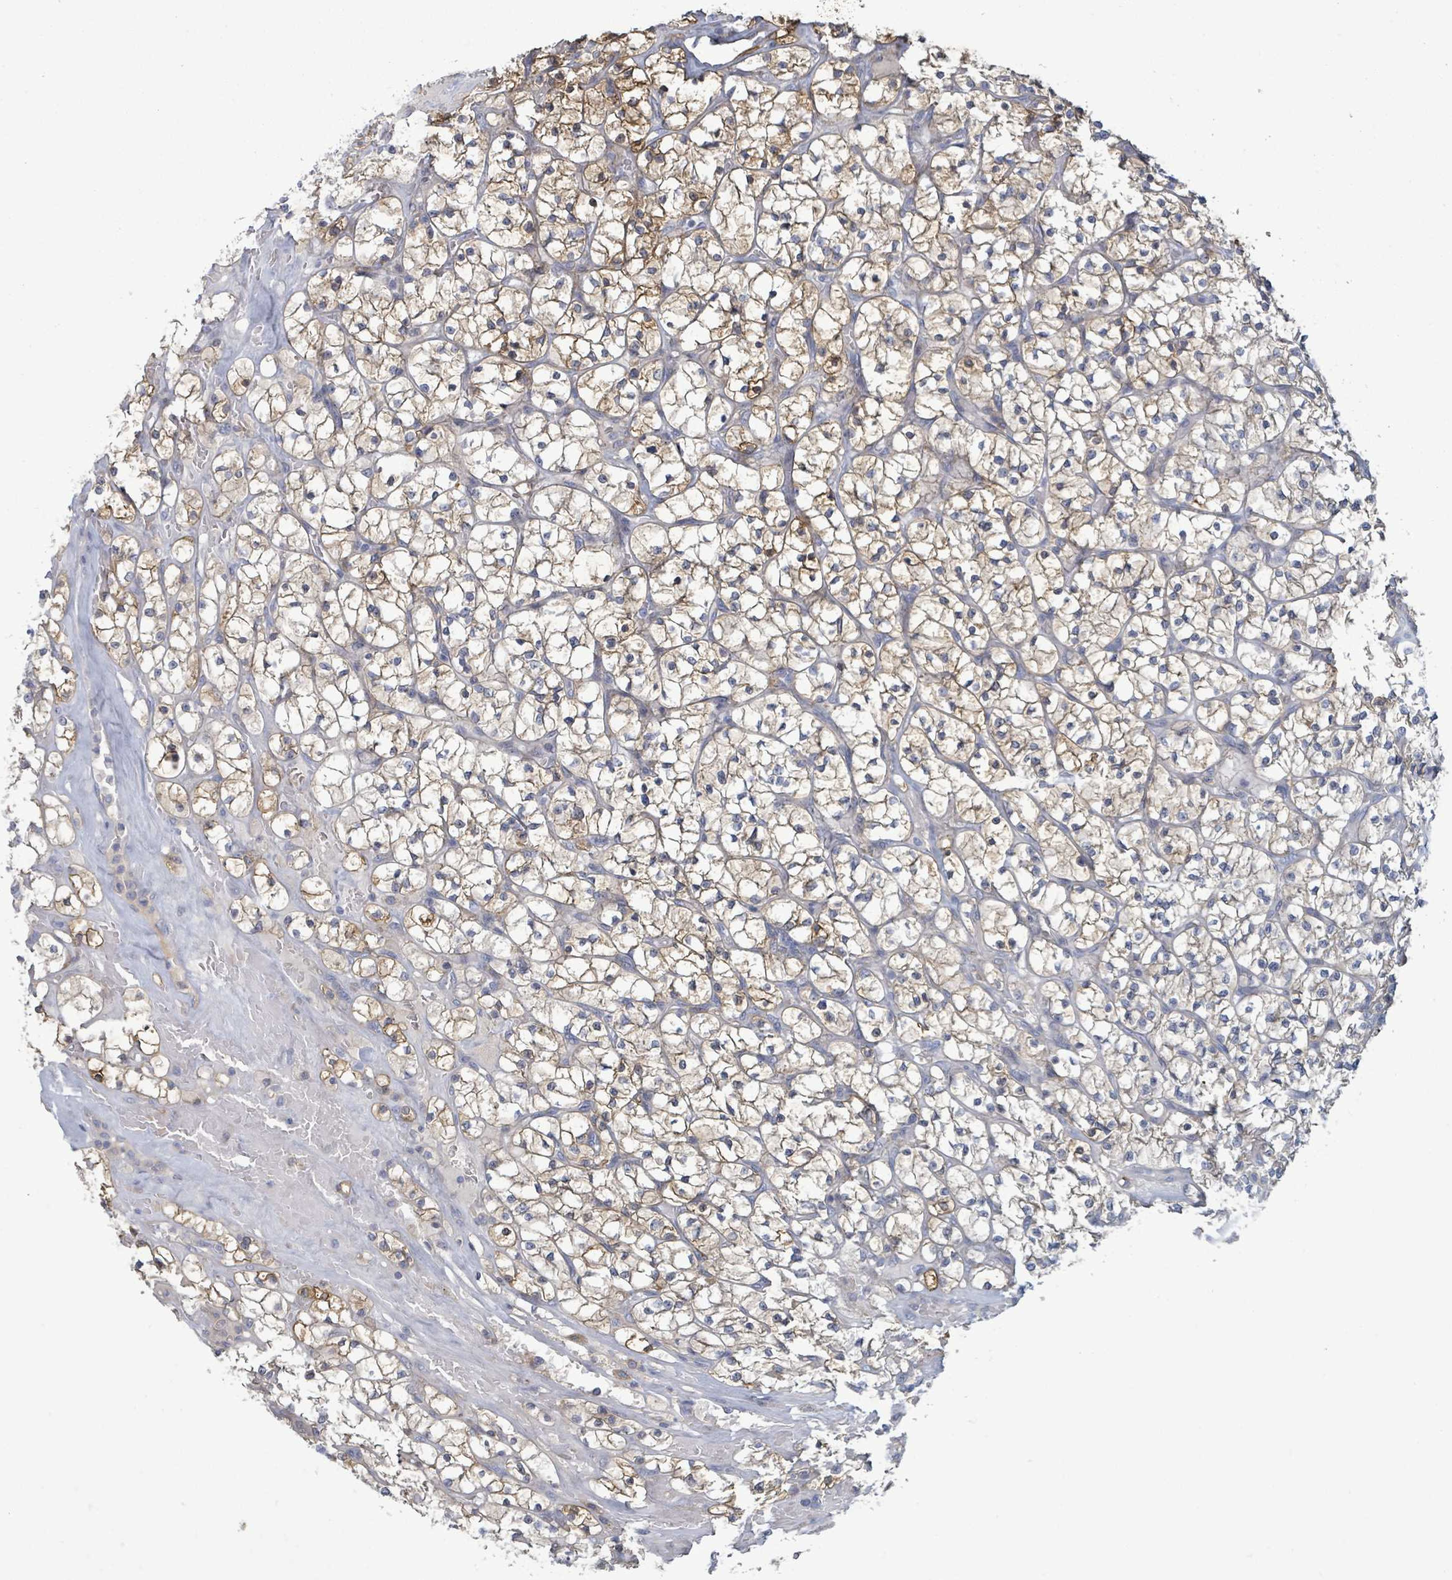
{"staining": {"intensity": "moderate", "quantity": "<25%", "location": "cytoplasmic/membranous"}, "tissue": "renal cancer", "cell_type": "Tumor cells", "image_type": "cancer", "snomed": [{"axis": "morphology", "description": "Adenocarcinoma, NOS"}, {"axis": "topography", "description": "Kidney"}], "caption": "Immunohistochemistry (IHC) of renal cancer displays low levels of moderate cytoplasmic/membranous staining in approximately <25% of tumor cells.", "gene": "COL13A1", "patient": {"sex": "female", "age": 64}}